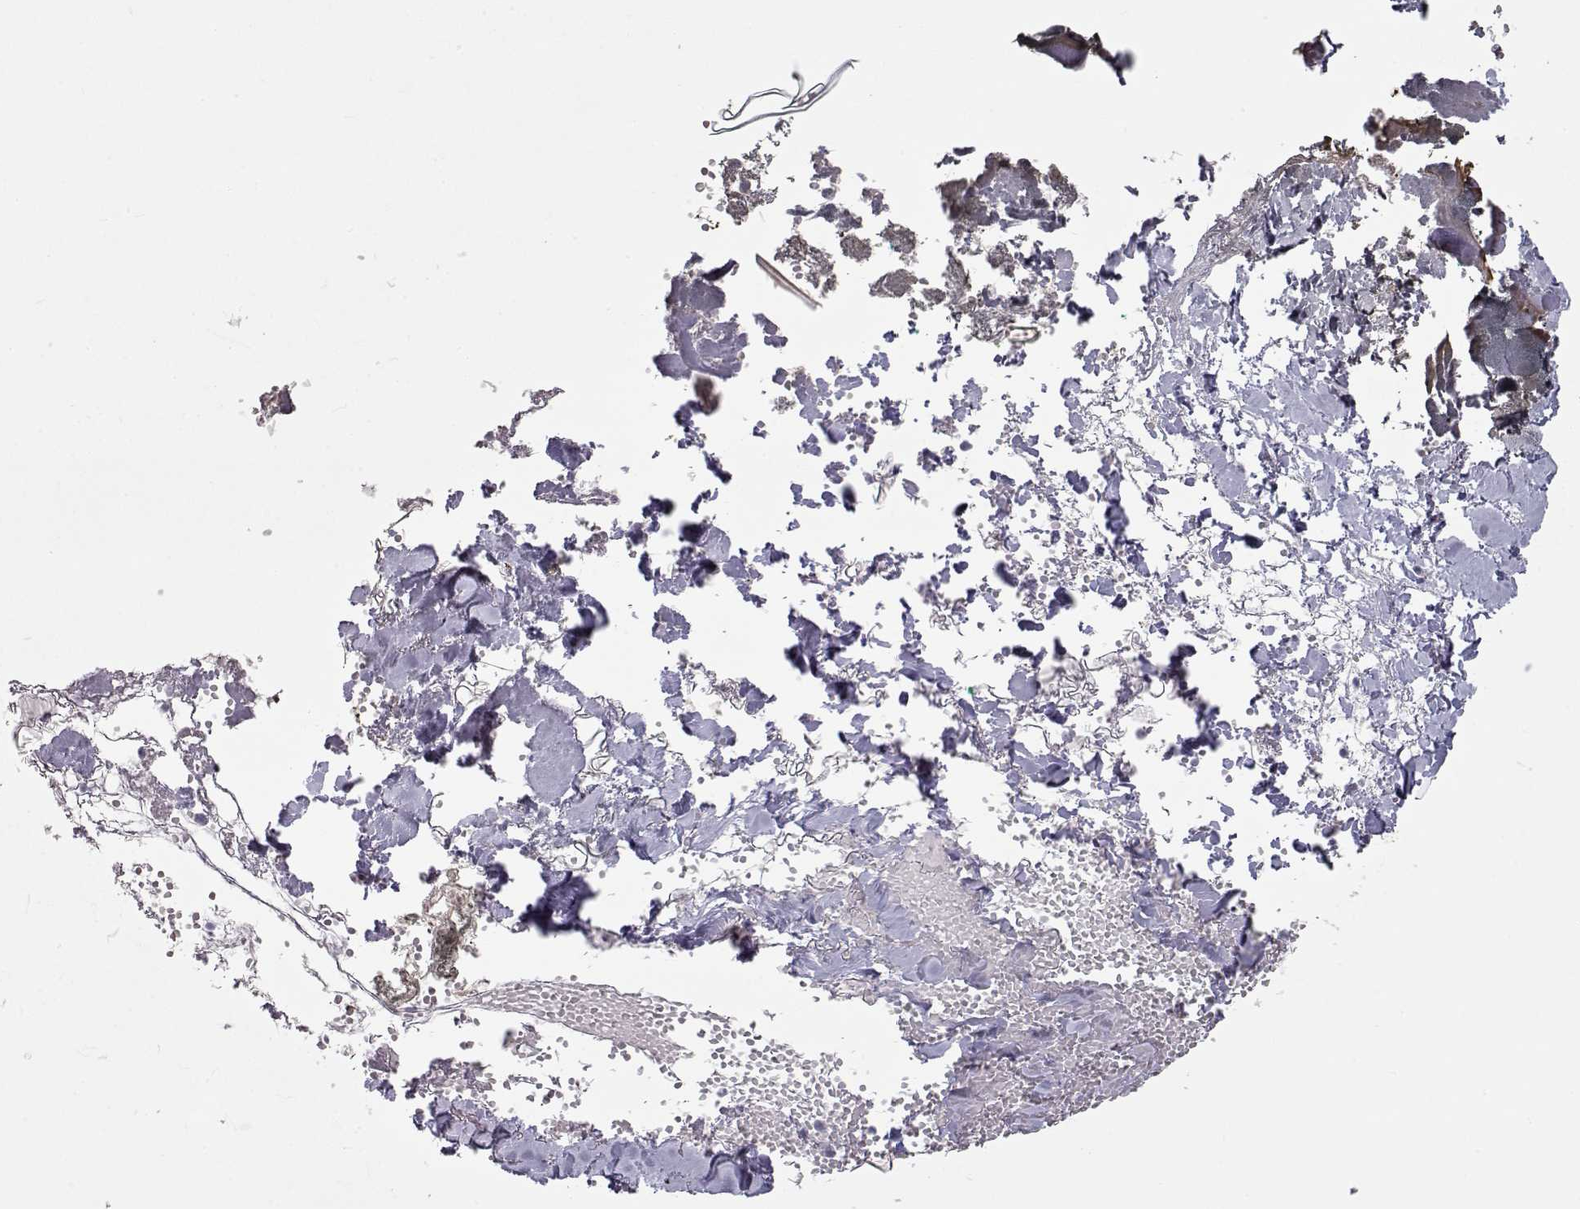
{"staining": {"intensity": "negative", "quantity": "none", "location": "none"}, "tissue": "skin", "cell_type": "Fibroblasts", "image_type": "normal", "snomed": [{"axis": "morphology", "description": "Normal tissue, NOS"}, {"axis": "topography", "description": "Skin"}], "caption": "IHC micrograph of benign skin: skin stained with DAB (3,3'-diaminobenzidine) exhibits no significant protein staining in fibroblasts.", "gene": "LAMB3", "patient": {"sex": "female", "age": 34}}